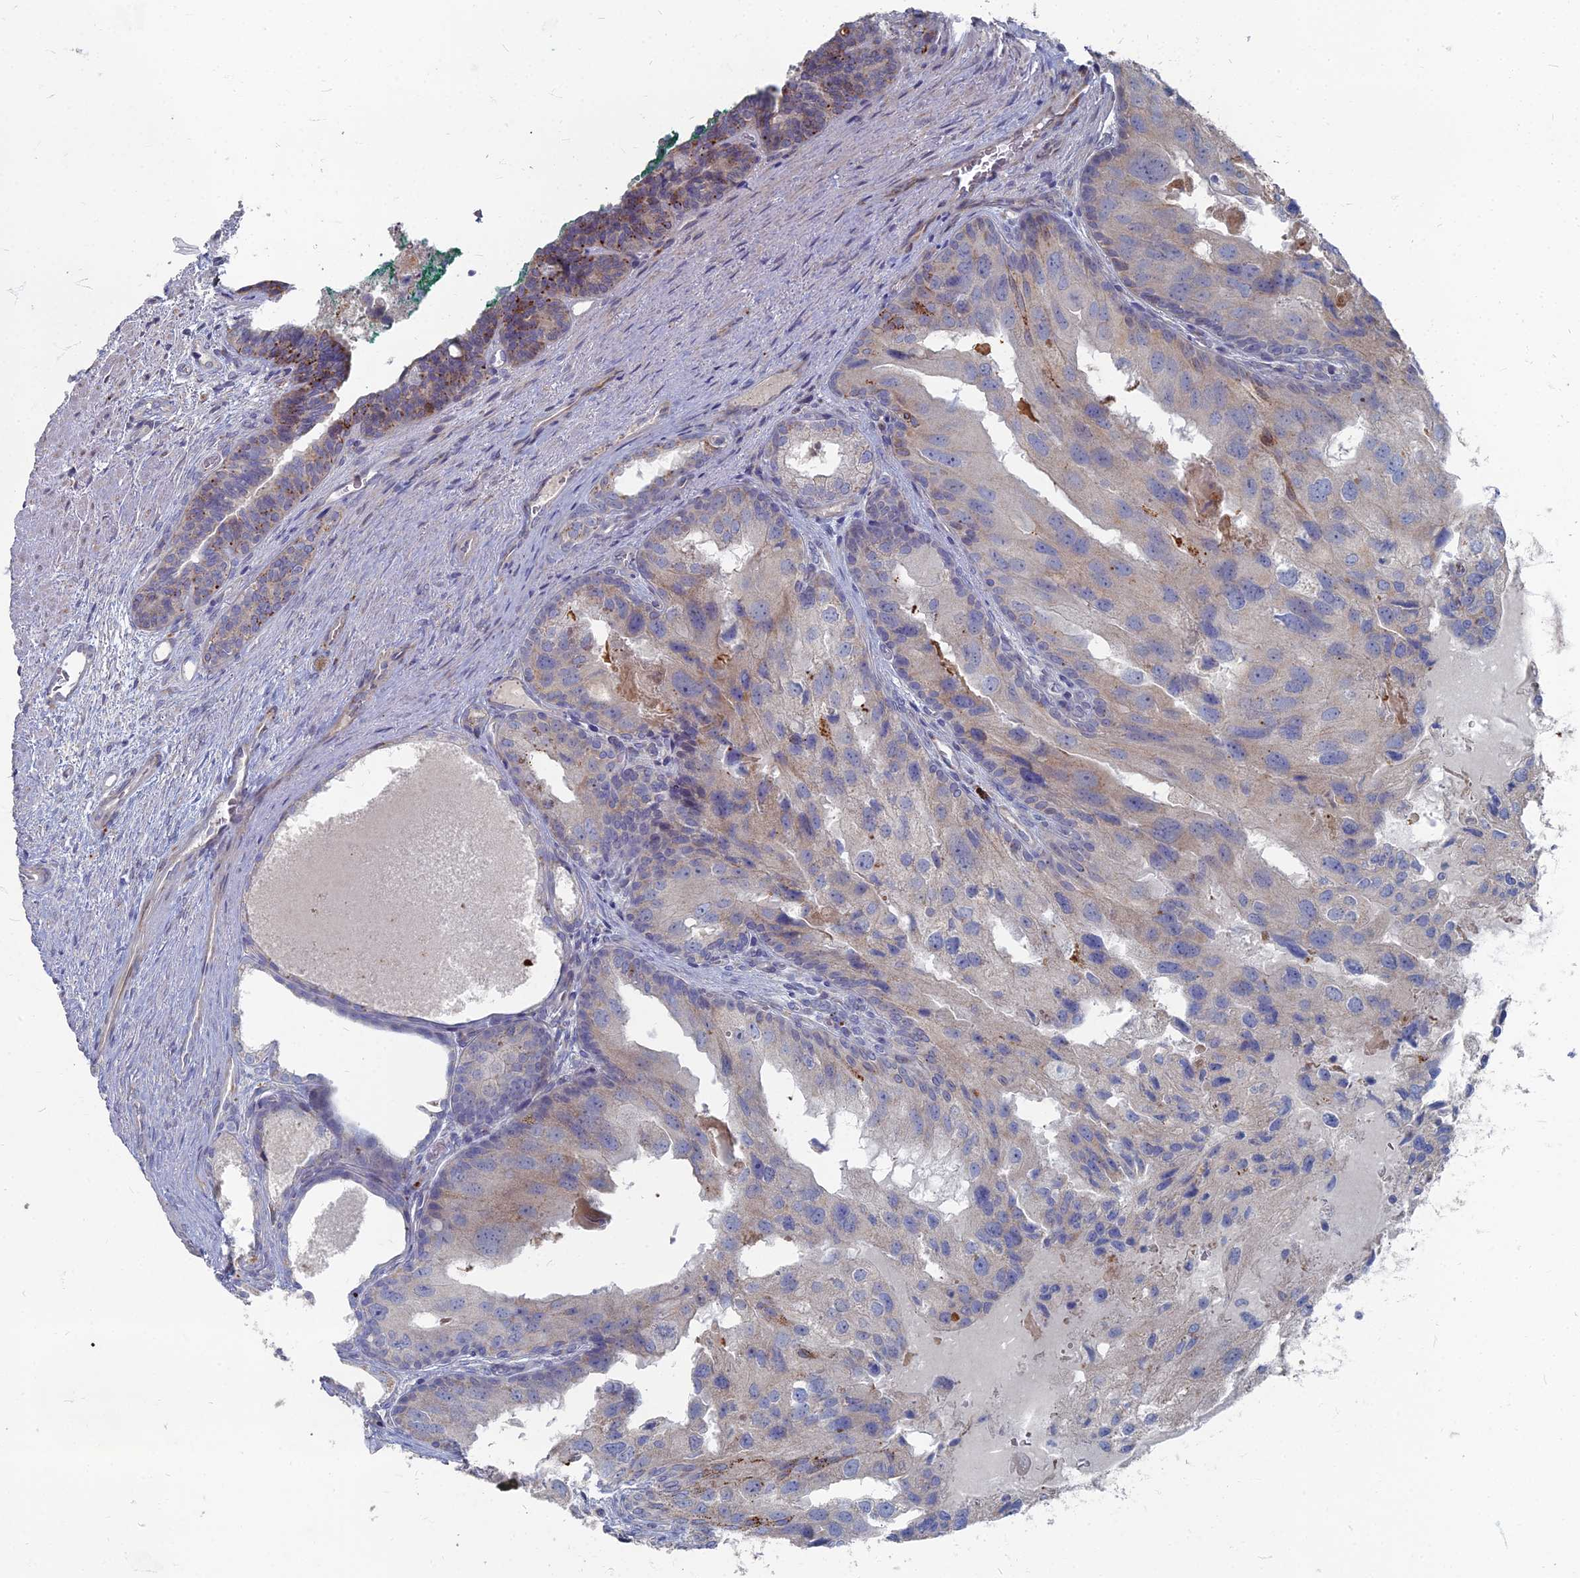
{"staining": {"intensity": "weak", "quantity": "<25%", "location": "cytoplasmic/membranous"}, "tissue": "prostate cancer", "cell_type": "Tumor cells", "image_type": "cancer", "snomed": [{"axis": "morphology", "description": "Adenocarcinoma, High grade"}, {"axis": "topography", "description": "Prostate"}], "caption": "DAB (3,3'-diaminobenzidine) immunohistochemical staining of human prostate cancer displays no significant positivity in tumor cells.", "gene": "TMEM128", "patient": {"sex": "male", "age": 62}}